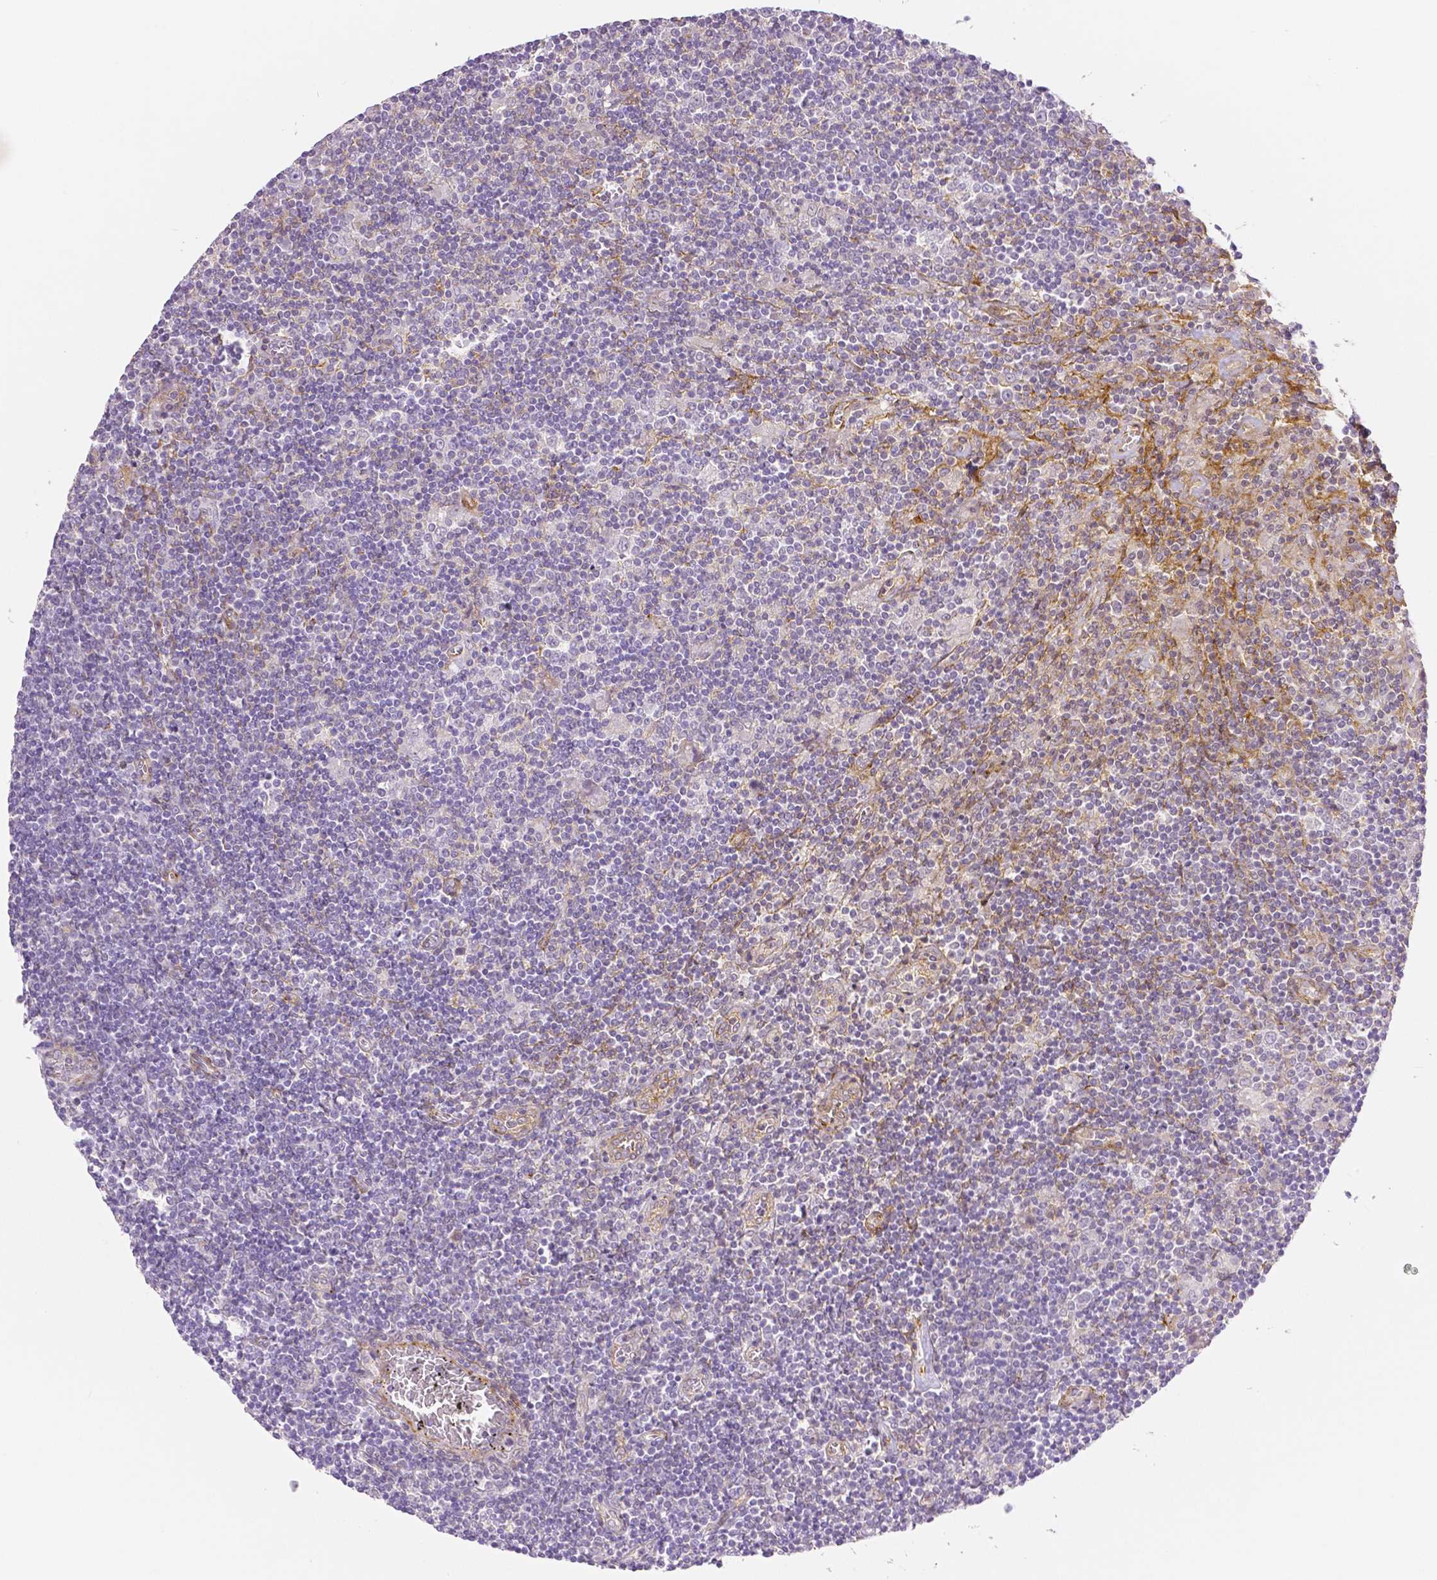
{"staining": {"intensity": "negative", "quantity": "none", "location": "none"}, "tissue": "lymphoma", "cell_type": "Tumor cells", "image_type": "cancer", "snomed": [{"axis": "morphology", "description": "Hodgkin's disease, NOS"}, {"axis": "topography", "description": "Lymph node"}], "caption": "A high-resolution photomicrograph shows IHC staining of lymphoma, which demonstrates no significant positivity in tumor cells.", "gene": "THY1", "patient": {"sex": "male", "age": 40}}